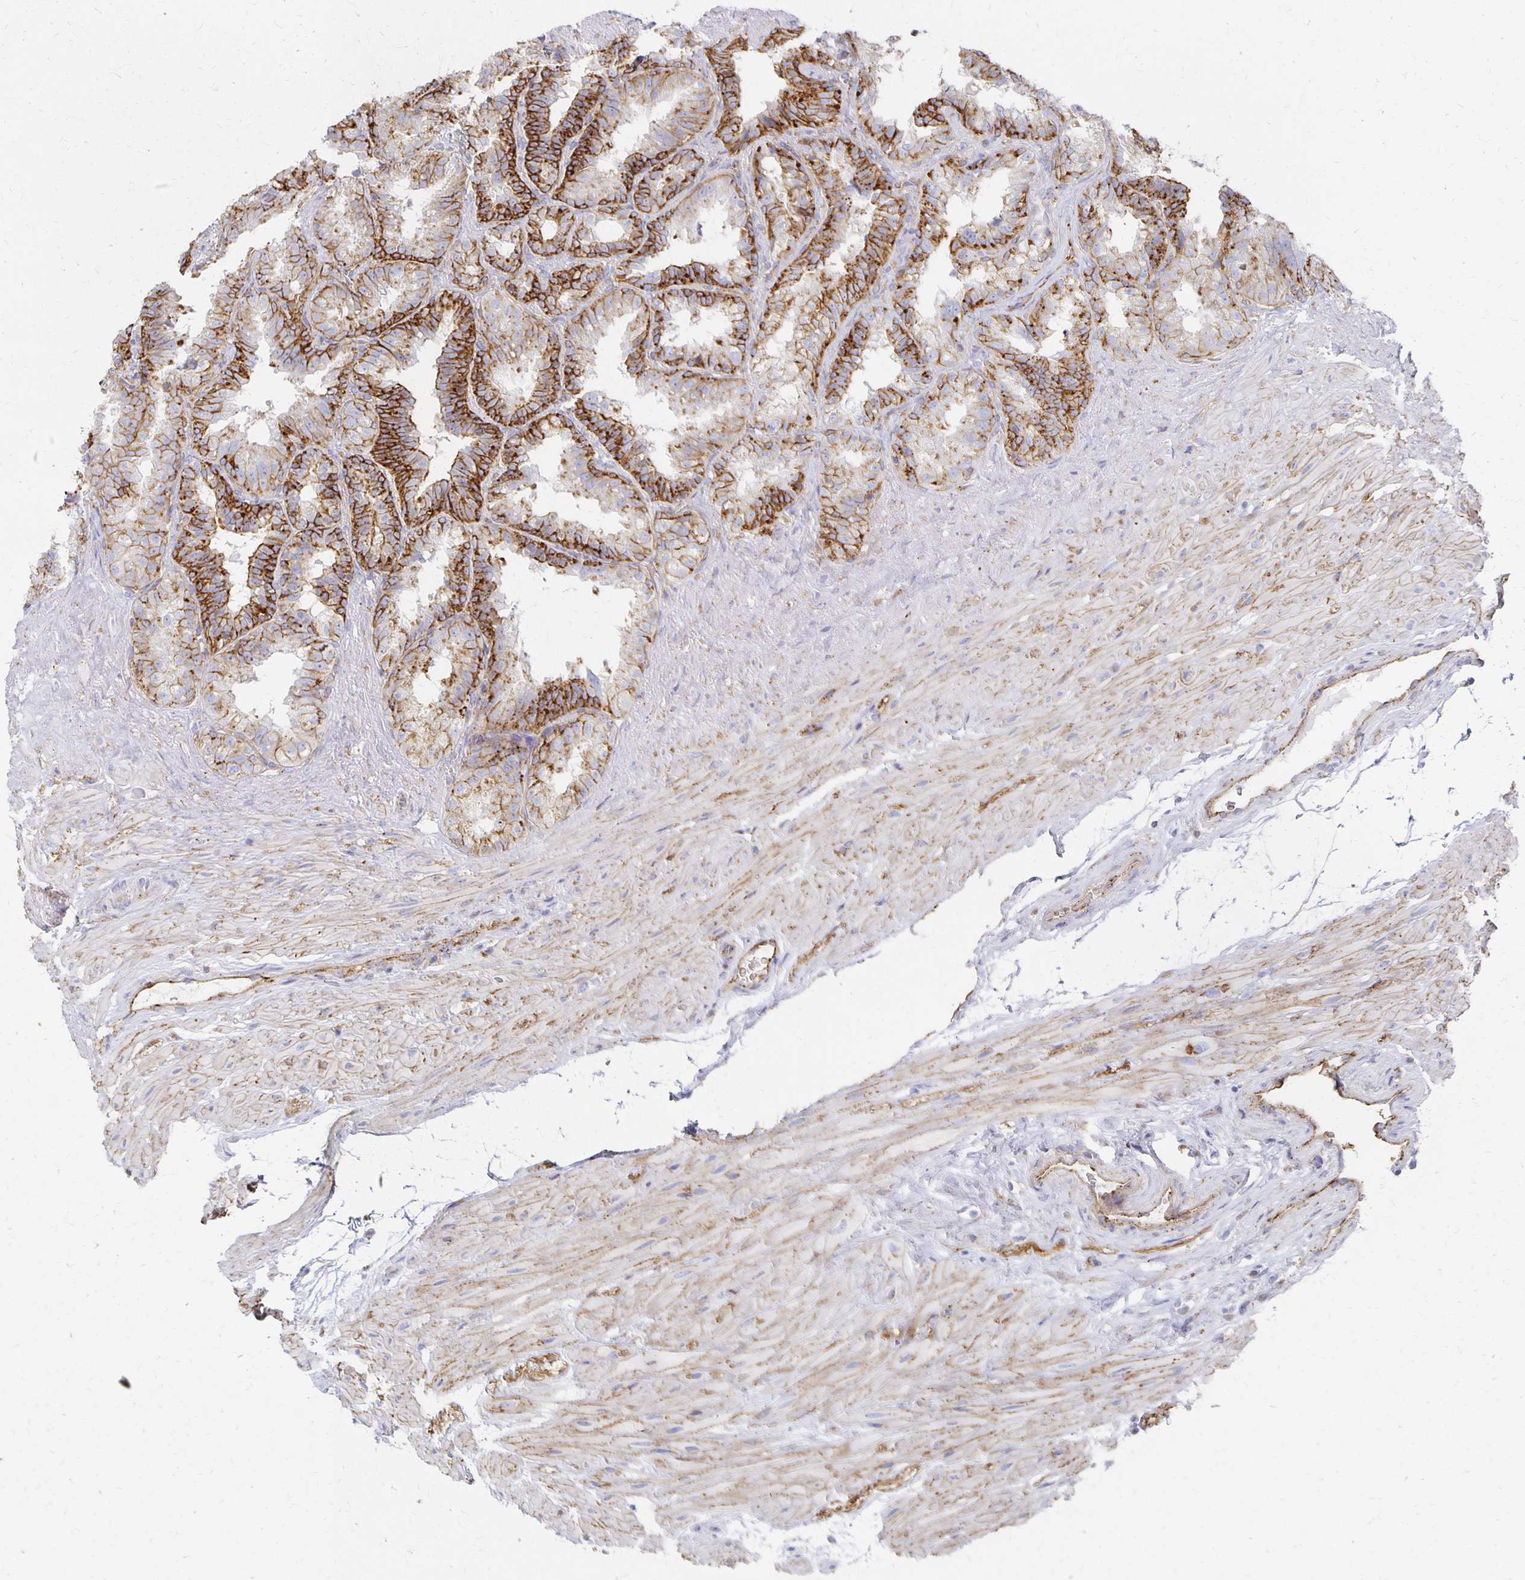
{"staining": {"intensity": "strong", "quantity": ">75%", "location": "cytoplasmic/membranous"}, "tissue": "seminal vesicle", "cell_type": "Glandular cells", "image_type": "normal", "snomed": [{"axis": "morphology", "description": "Normal tissue, NOS"}, {"axis": "topography", "description": "Seminal veicle"}], "caption": "A high amount of strong cytoplasmic/membranous positivity is present in about >75% of glandular cells in normal seminal vesicle. (DAB IHC with brightfield microscopy, high magnification).", "gene": "TAAR1", "patient": {"sex": "male", "age": 60}}